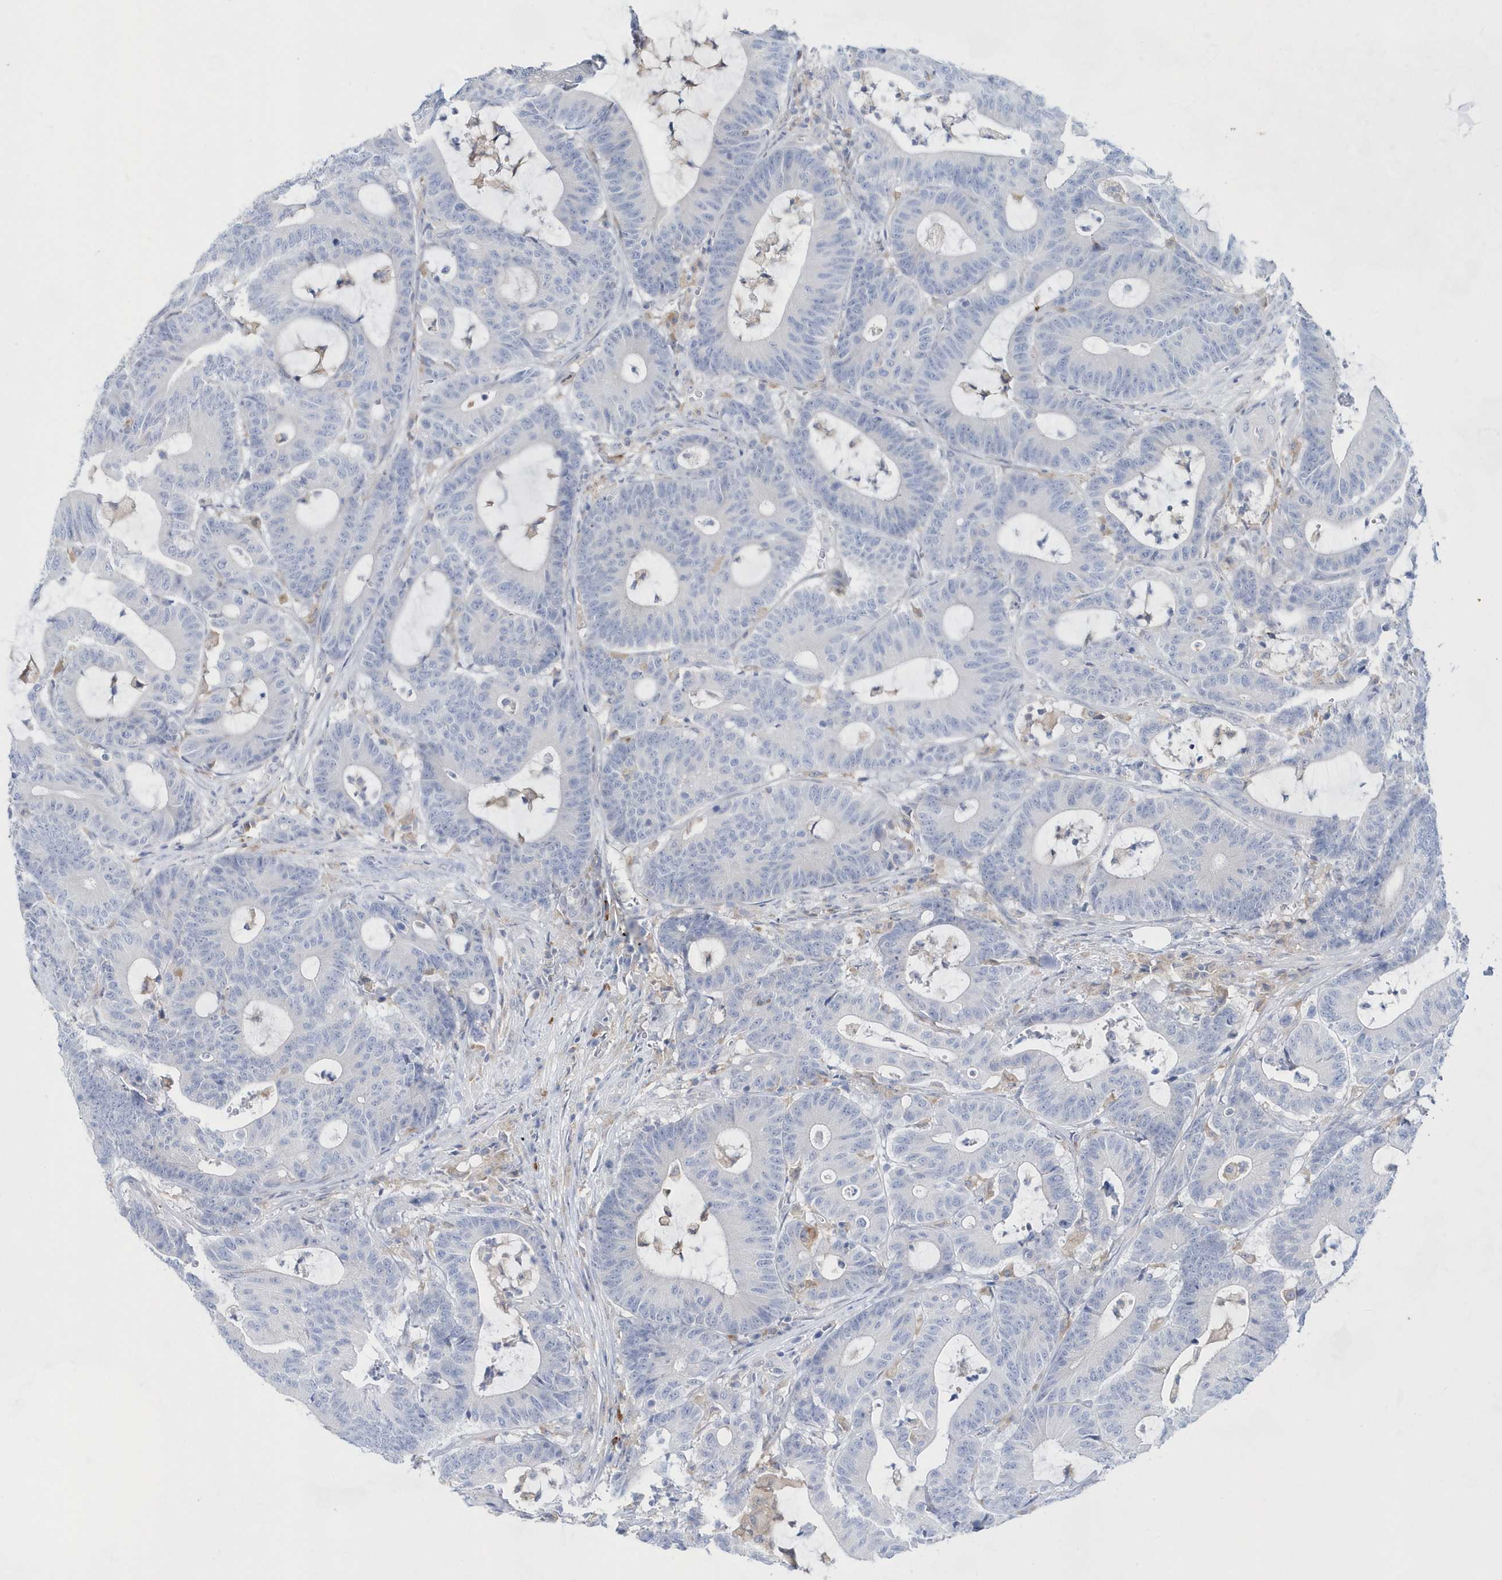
{"staining": {"intensity": "negative", "quantity": "none", "location": "none"}, "tissue": "colorectal cancer", "cell_type": "Tumor cells", "image_type": "cancer", "snomed": [{"axis": "morphology", "description": "Adenocarcinoma, NOS"}, {"axis": "topography", "description": "Colon"}], "caption": "An immunohistochemistry micrograph of adenocarcinoma (colorectal) is shown. There is no staining in tumor cells of adenocarcinoma (colorectal). (Brightfield microscopy of DAB (3,3'-diaminobenzidine) immunohistochemistry (IHC) at high magnification).", "gene": "BDH2", "patient": {"sex": "female", "age": 84}}